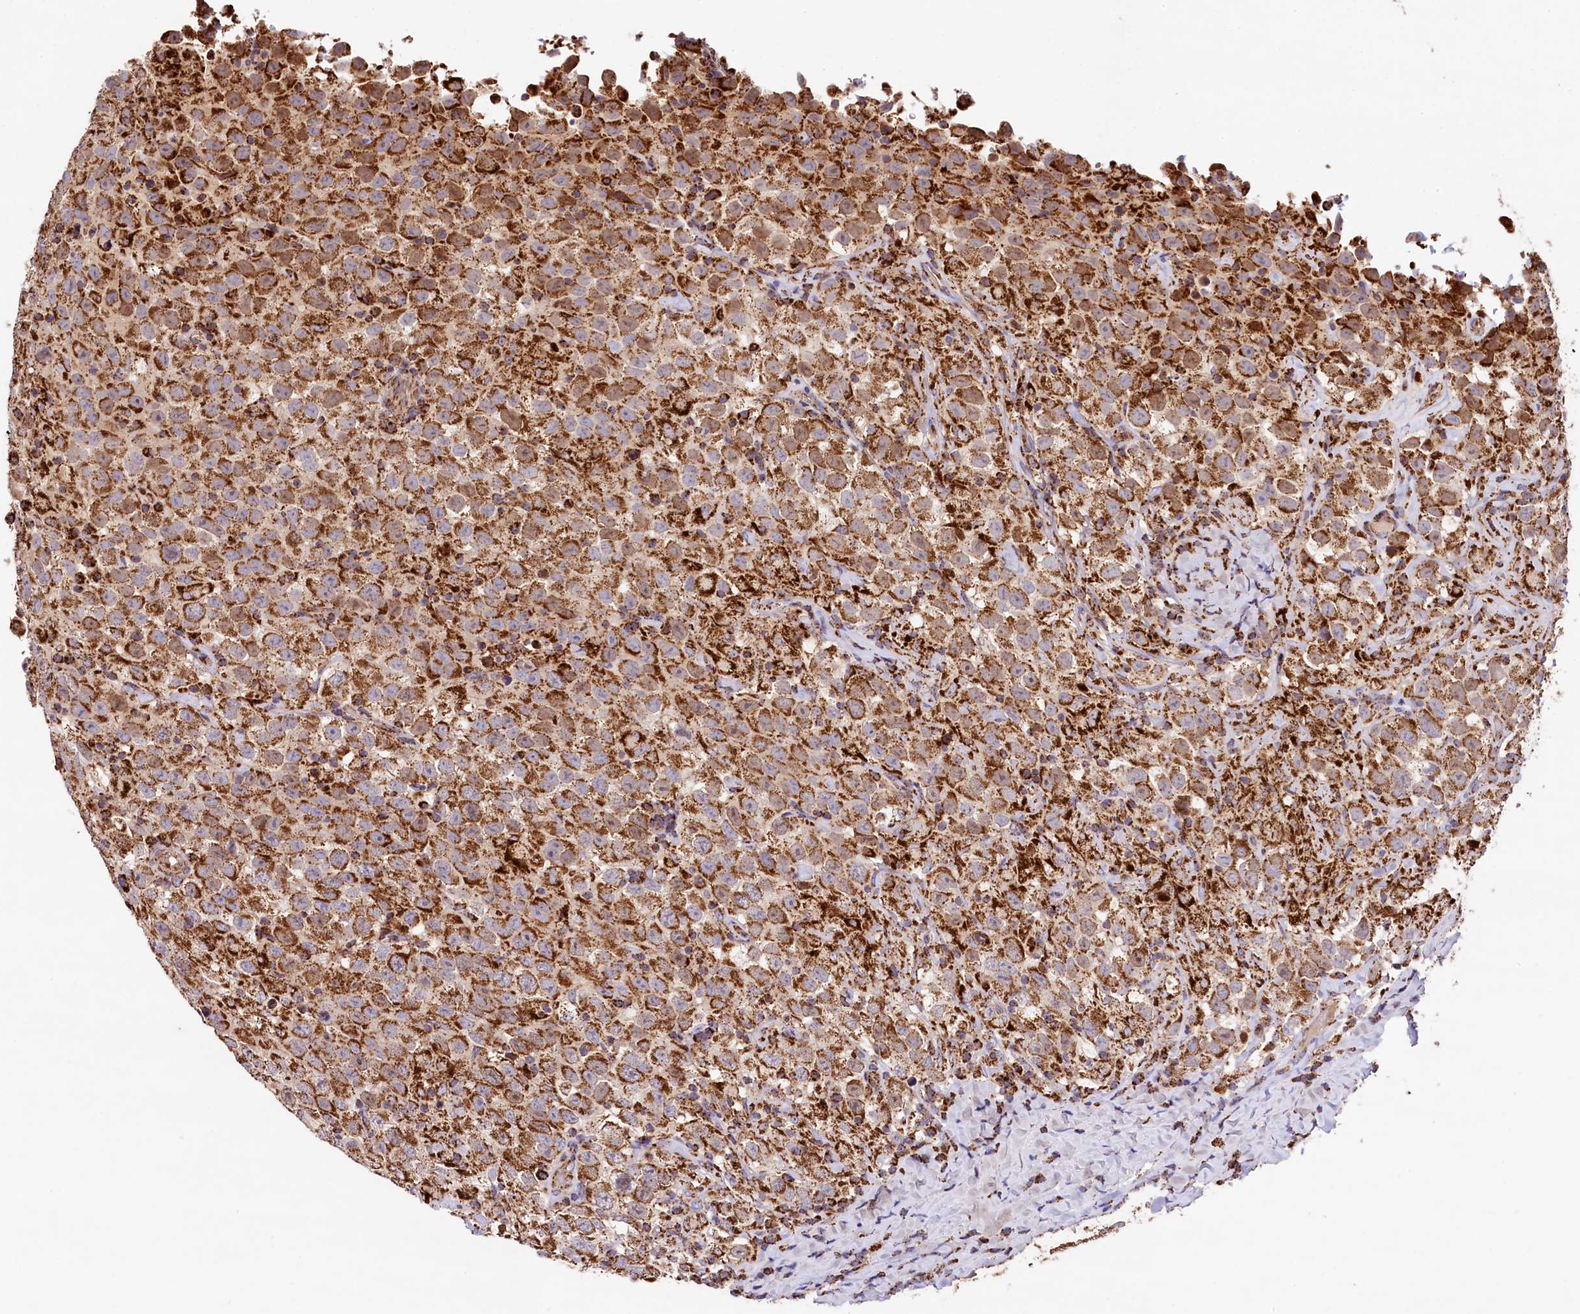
{"staining": {"intensity": "strong", "quantity": ">75%", "location": "cytoplasmic/membranous"}, "tissue": "testis cancer", "cell_type": "Tumor cells", "image_type": "cancer", "snomed": [{"axis": "morphology", "description": "Seminoma, NOS"}, {"axis": "topography", "description": "Testis"}], "caption": "A high amount of strong cytoplasmic/membranous expression is present in approximately >75% of tumor cells in testis seminoma tissue. (IHC, brightfield microscopy, high magnification).", "gene": "CLYBL", "patient": {"sex": "male", "age": 41}}